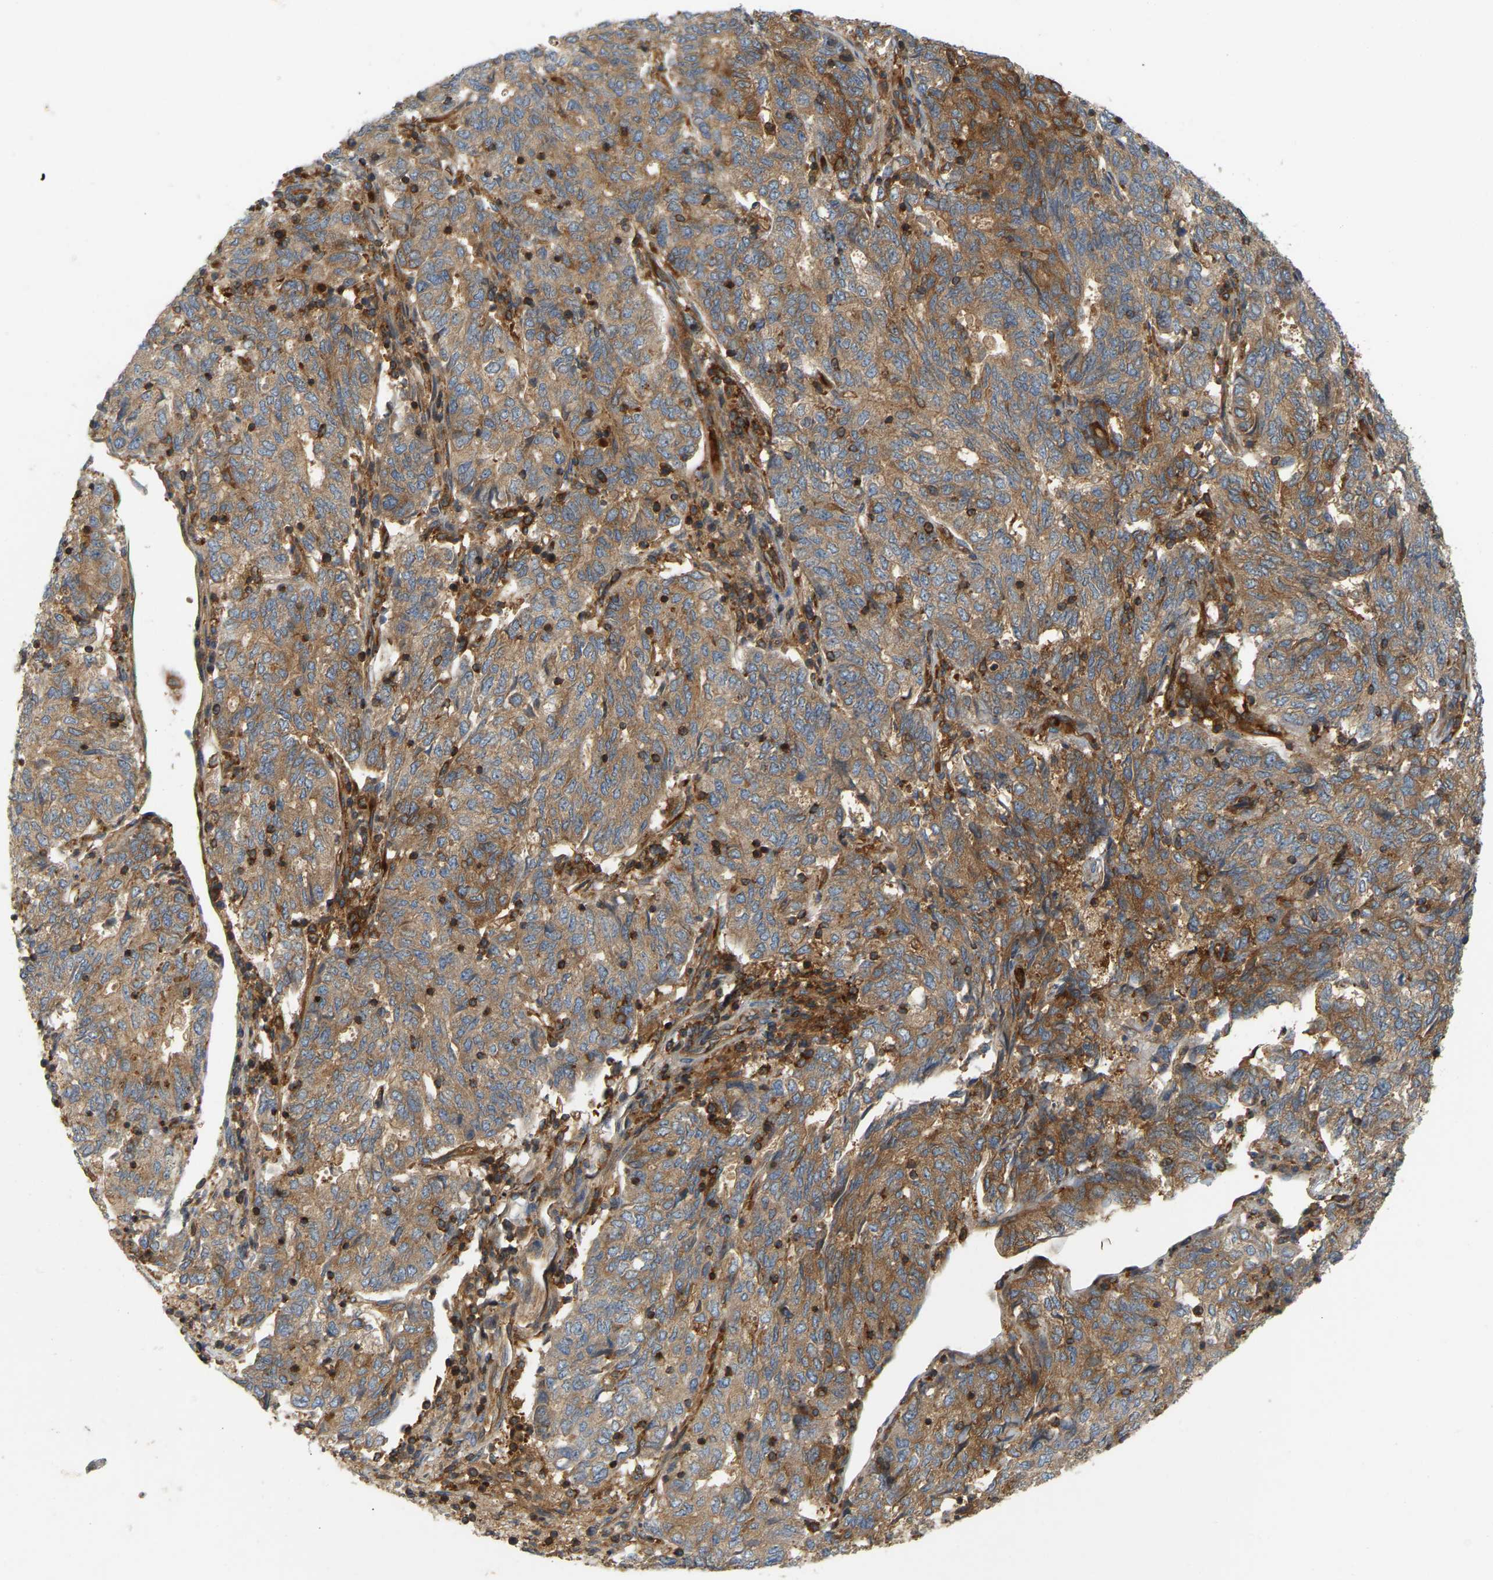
{"staining": {"intensity": "moderate", "quantity": ">75%", "location": "cytoplasmic/membranous"}, "tissue": "endometrial cancer", "cell_type": "Tumor cells", "image_type": "cancer", "snomed": [{"axis": "morphology", "description": "Adenocarcinoma, NOS"}, {"axis": "topography", "description": "Endometrium"}], "caption": "Protein staining by immunohistochemistry shows moderate cytoplasmic/membranous expression in about >75% of tumor cells in endometrial cancer.", "gene": "AKAP13", "patient": {"sex": "female", "age": 80}}